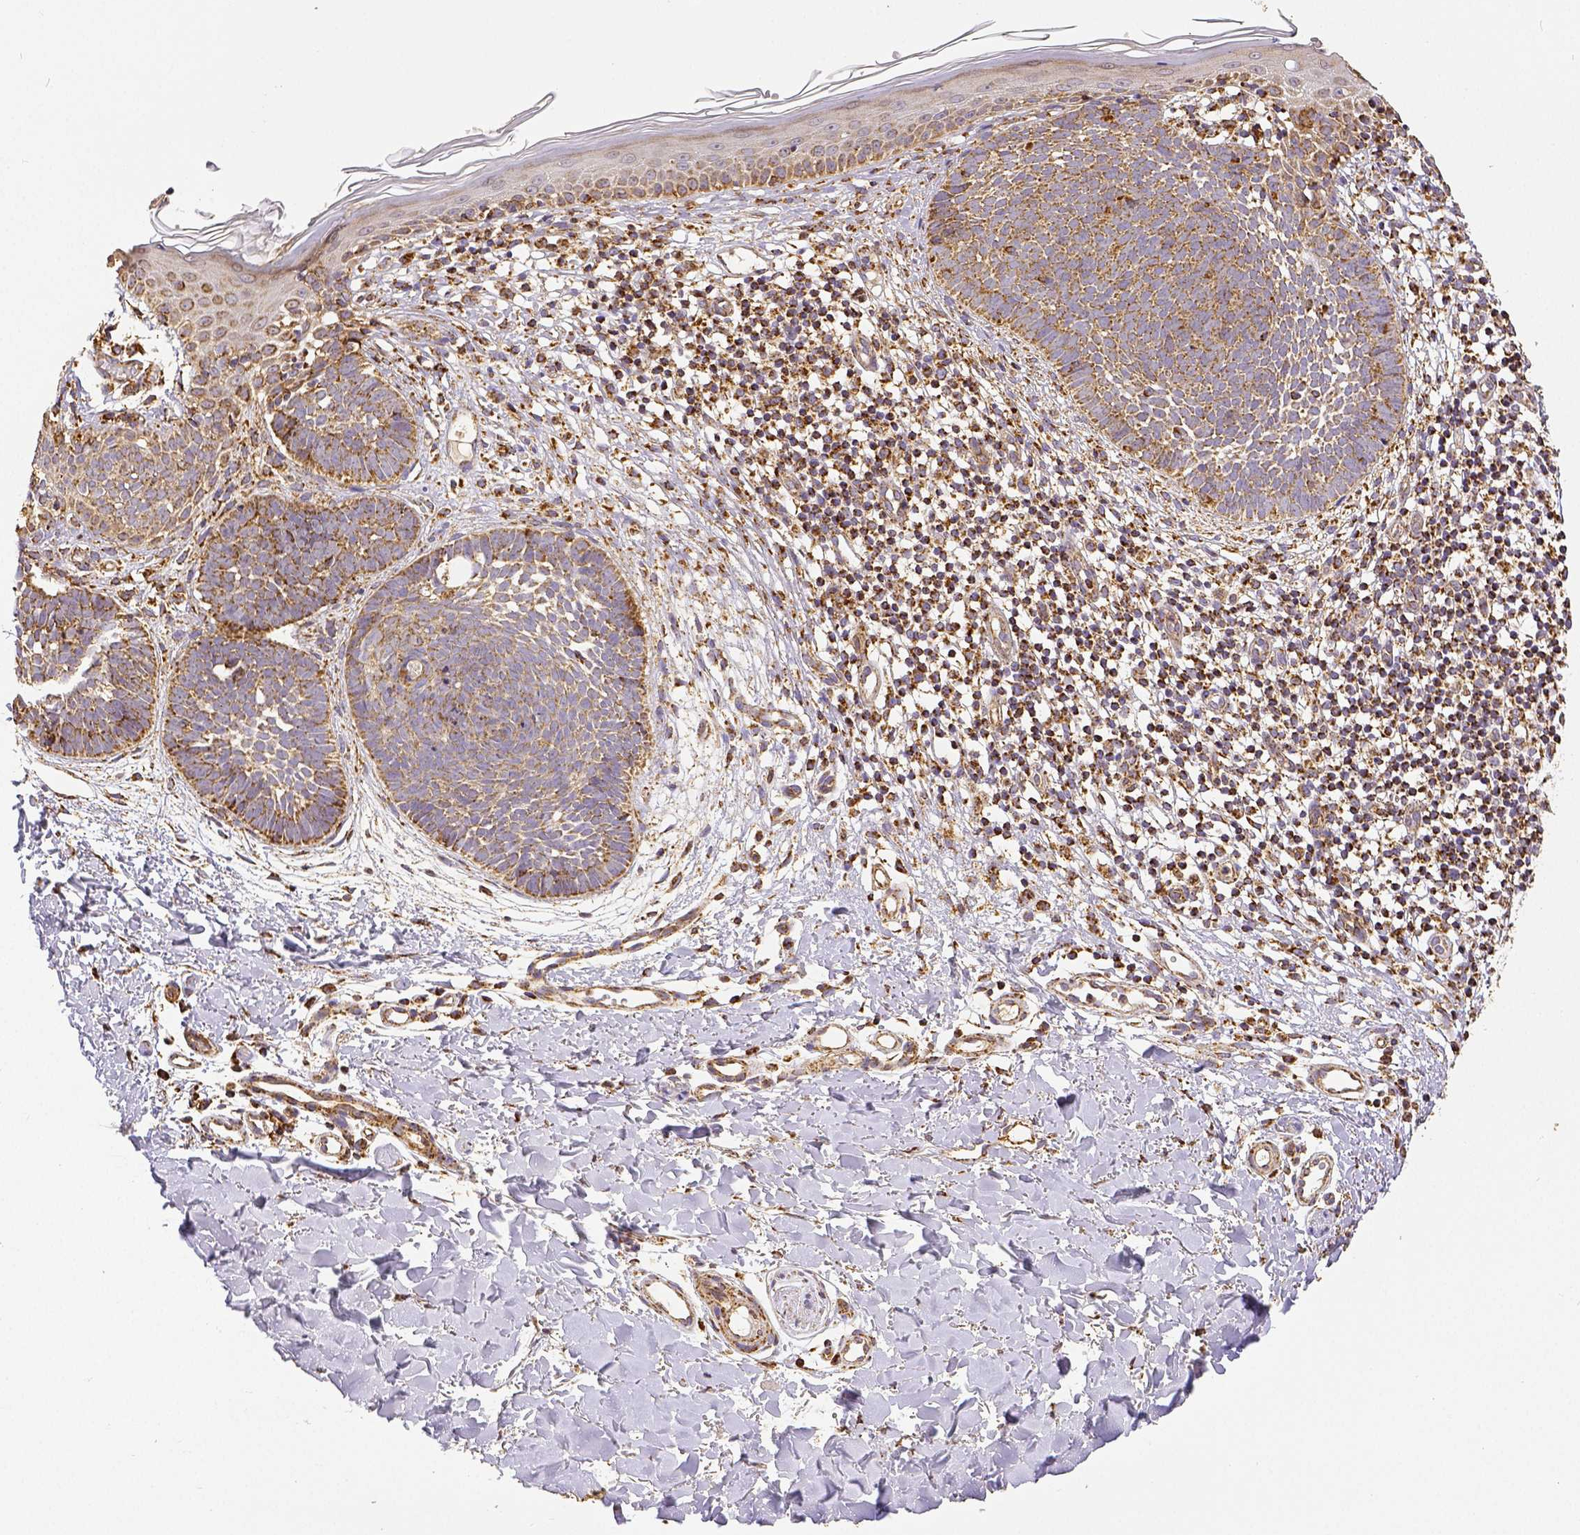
{"staining": {"intensity": "moderate", "quantity": ">75%", "location": "cytoplasmic/membranous"}, "tissue": "skin cancer", "cell_type": "Tumor cells", "image_type": "cancer", "snomed": [{"axis": "morphology", "description": "Basal cell carcinoma"}, {"axis": "topography", "description": "Skin"}], "caption": "Protein expression analysis of skin basal cell carcinoma displays moderate cytoplasmic/membranous positivity in approximately >75% of tumor cells.", "gene": "SDHB", "patient": {"sex": "female", "age": 51}}